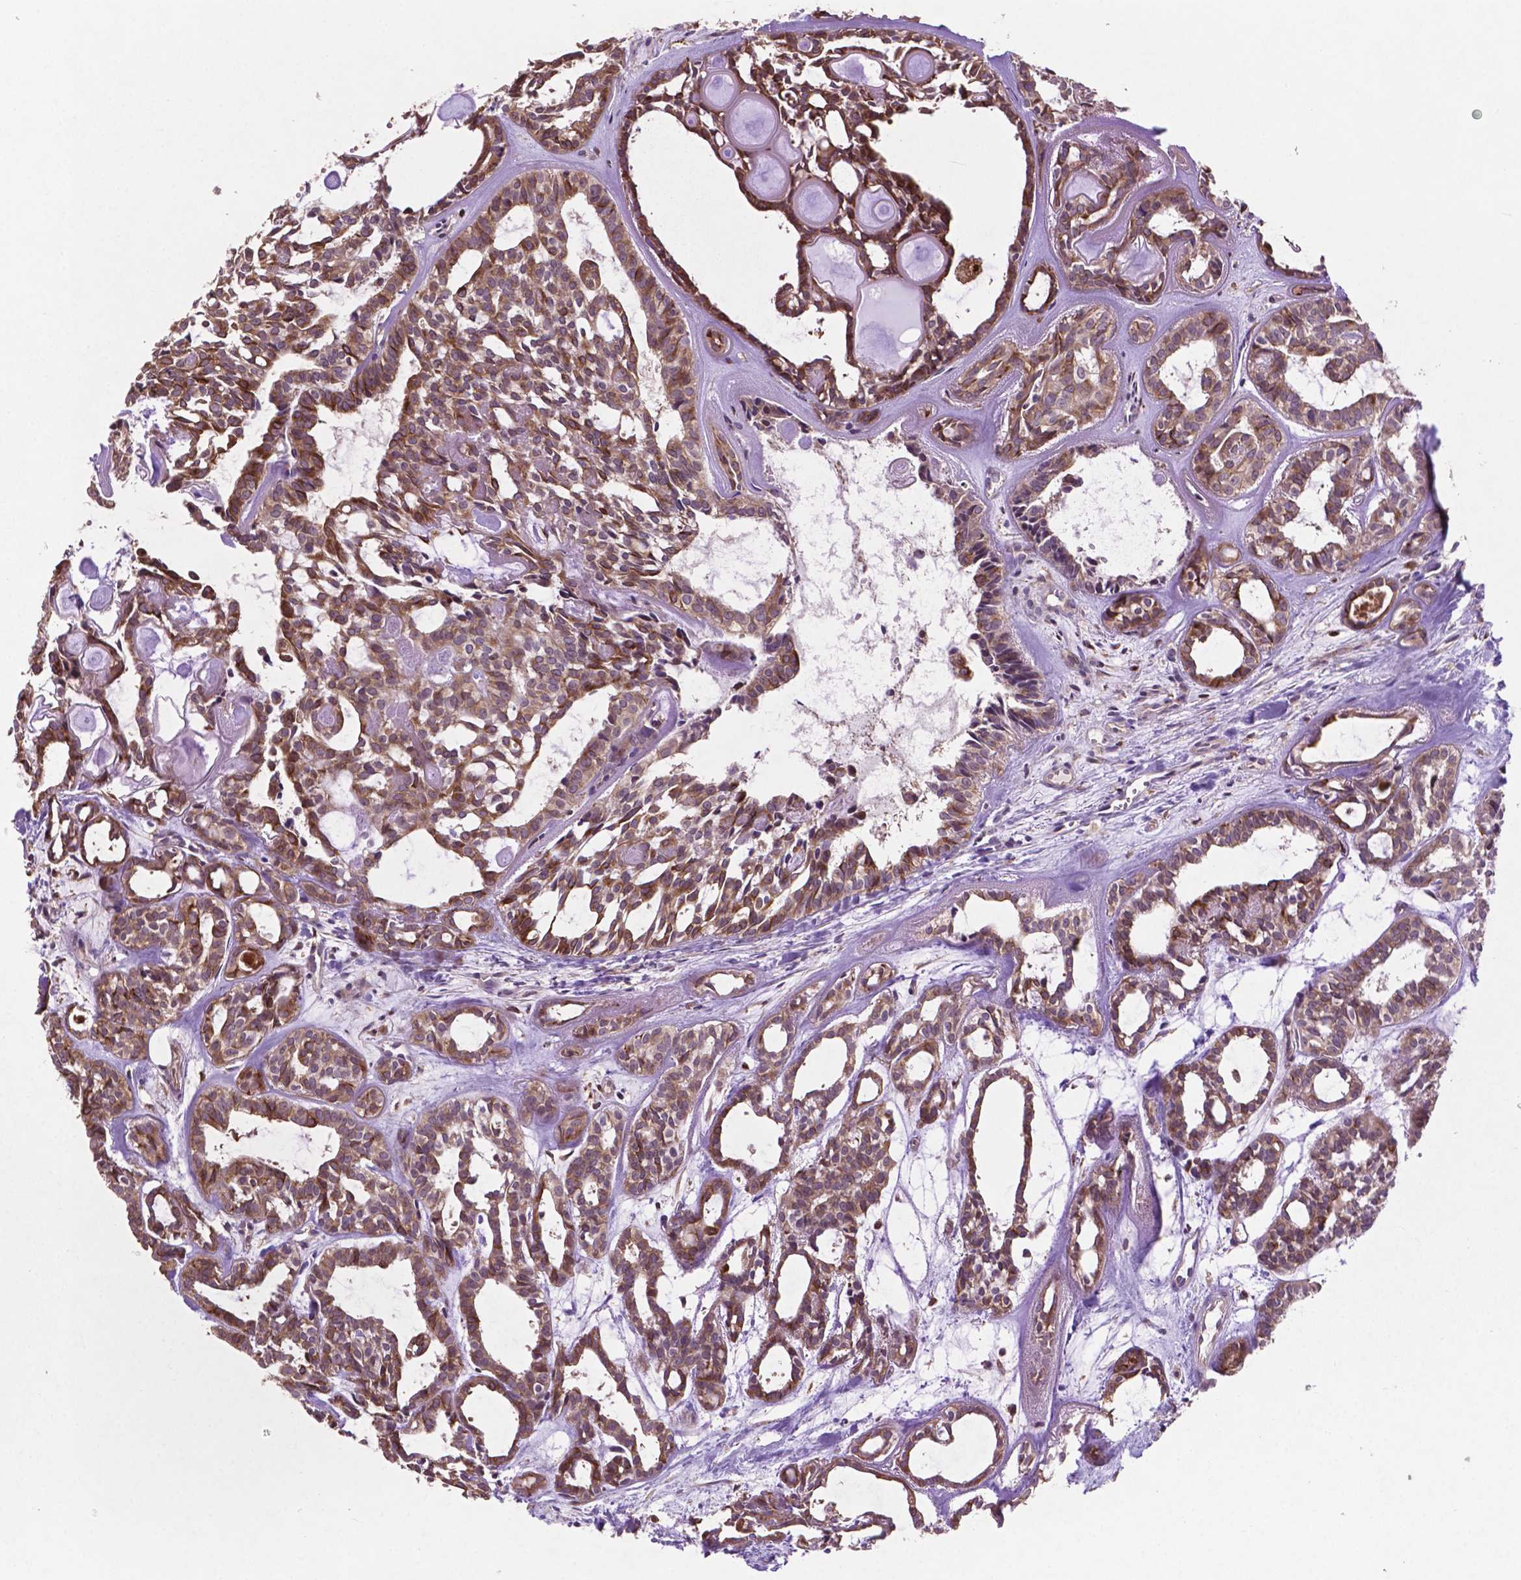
{"staining": {"intensity": "moderate", "quantity": ">75%", "location": "cytoplasmic/membranous"}, "tissue": "head and neck cancer", "cell_type": "Tumor cells", "image_type": "cancer", "snomed": [{"axis": "morphology", "description": "Adenocarcinoma, NOS"}, {"axis": "topography", "description": "Head-Neck"}], "caption": "DAB immunohistochemical staining of human head and neck adenocarcinoma demonstrates moderate cytoplasmic/membranous protein positivity in about >75% of tumor cells.", "gene": "MBTPS1", "patient": {"sex": "female", "age": 62}}